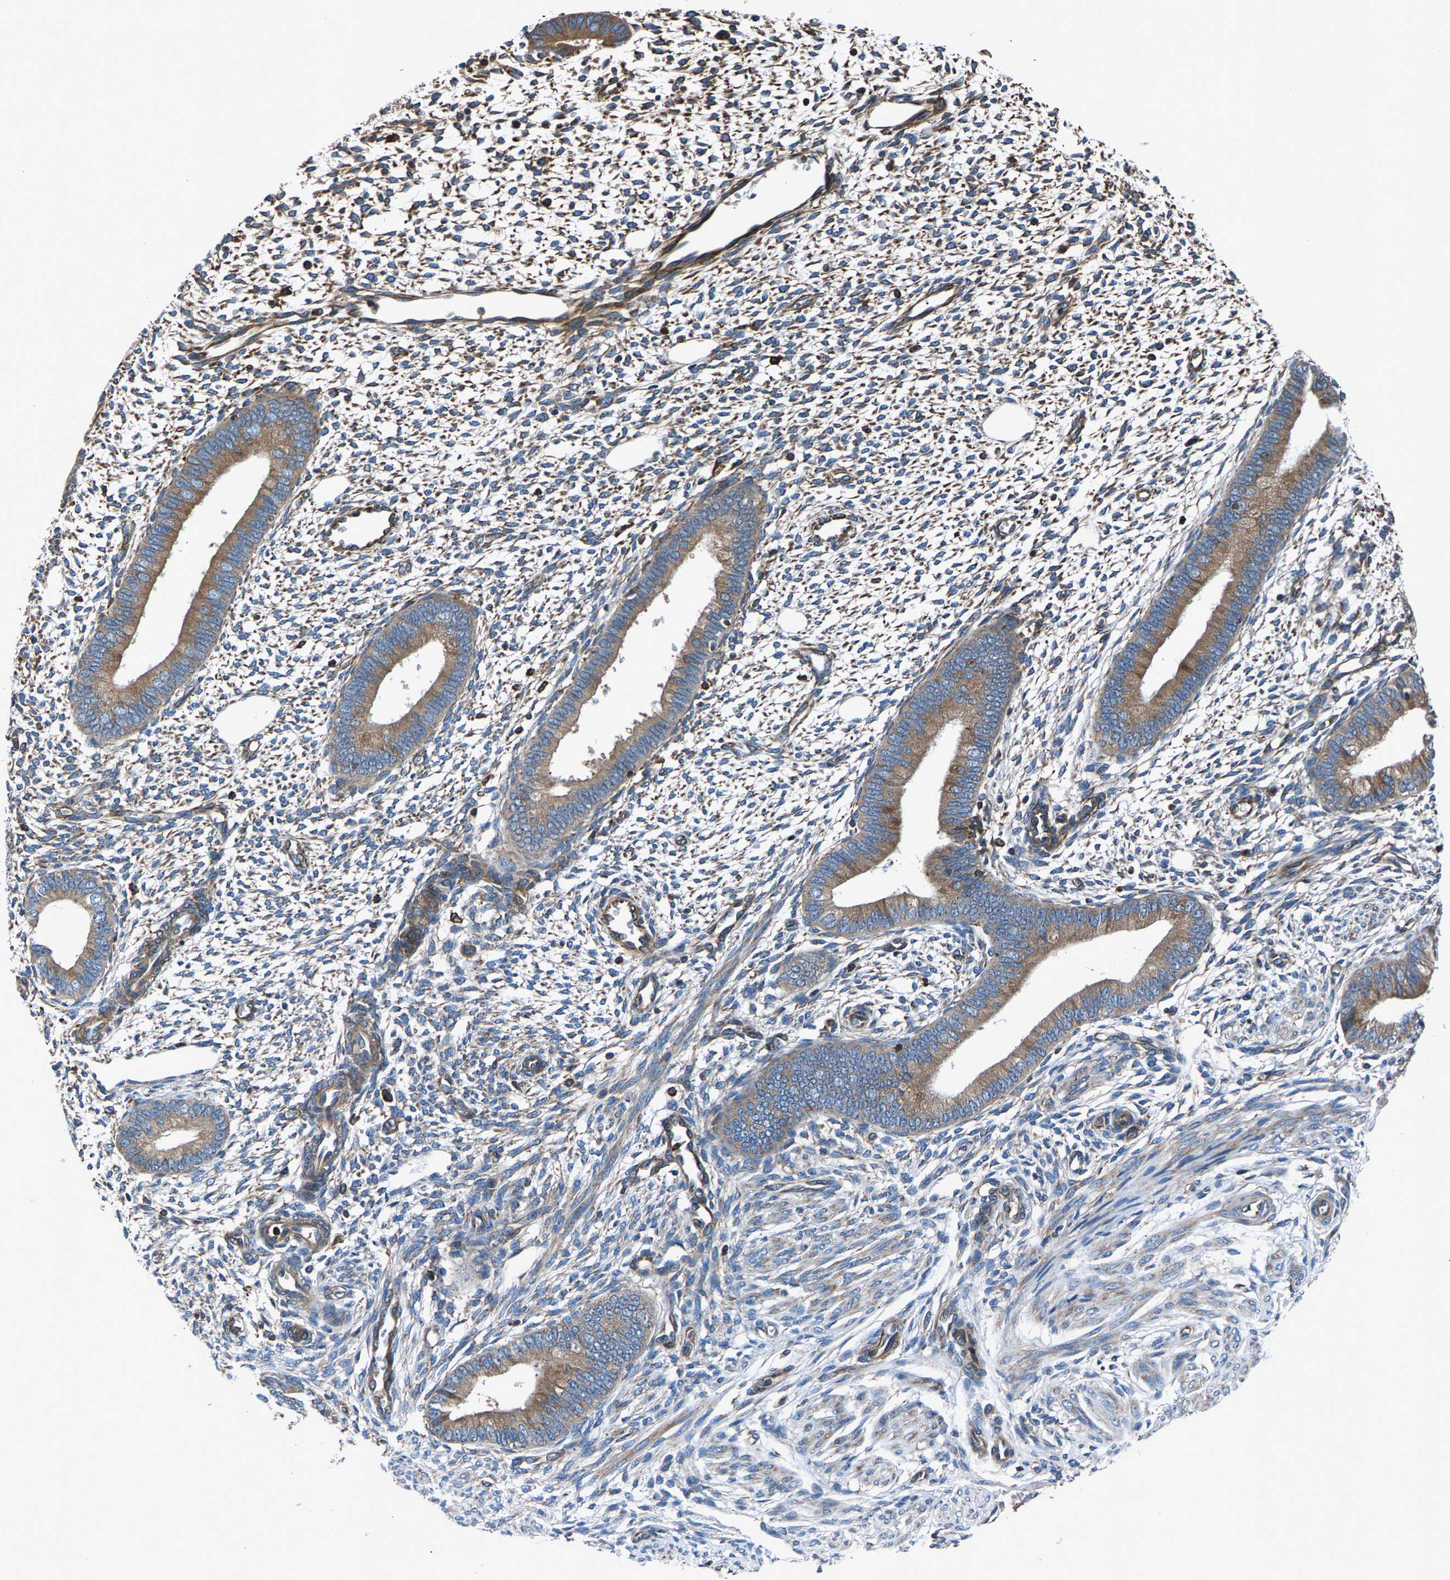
{"staining": {"intensity": "weak", "quantity": "<25%", "location": "cytoplasmic/membranous"}, "tissue": "endometrium", "cell_type": "Cells in endometrial stroma", "image_type": "normal", "snomed": [{"axis": "morphology", "description": "Normal tissue, NOS"}, {"axis": "topography", "description": "Endometrium"}], "caption": "Immunohistochemistry photomicrograph of unremarkable endometrium: endometrium stained with DAB (3,3'-diaminobenzidine) displays no significant protein expression in cells in endometrial stroma. Nuclei are stained in blue.", "gene": "LPCAT1", "patient": {"sex": "female", "age": 46}}